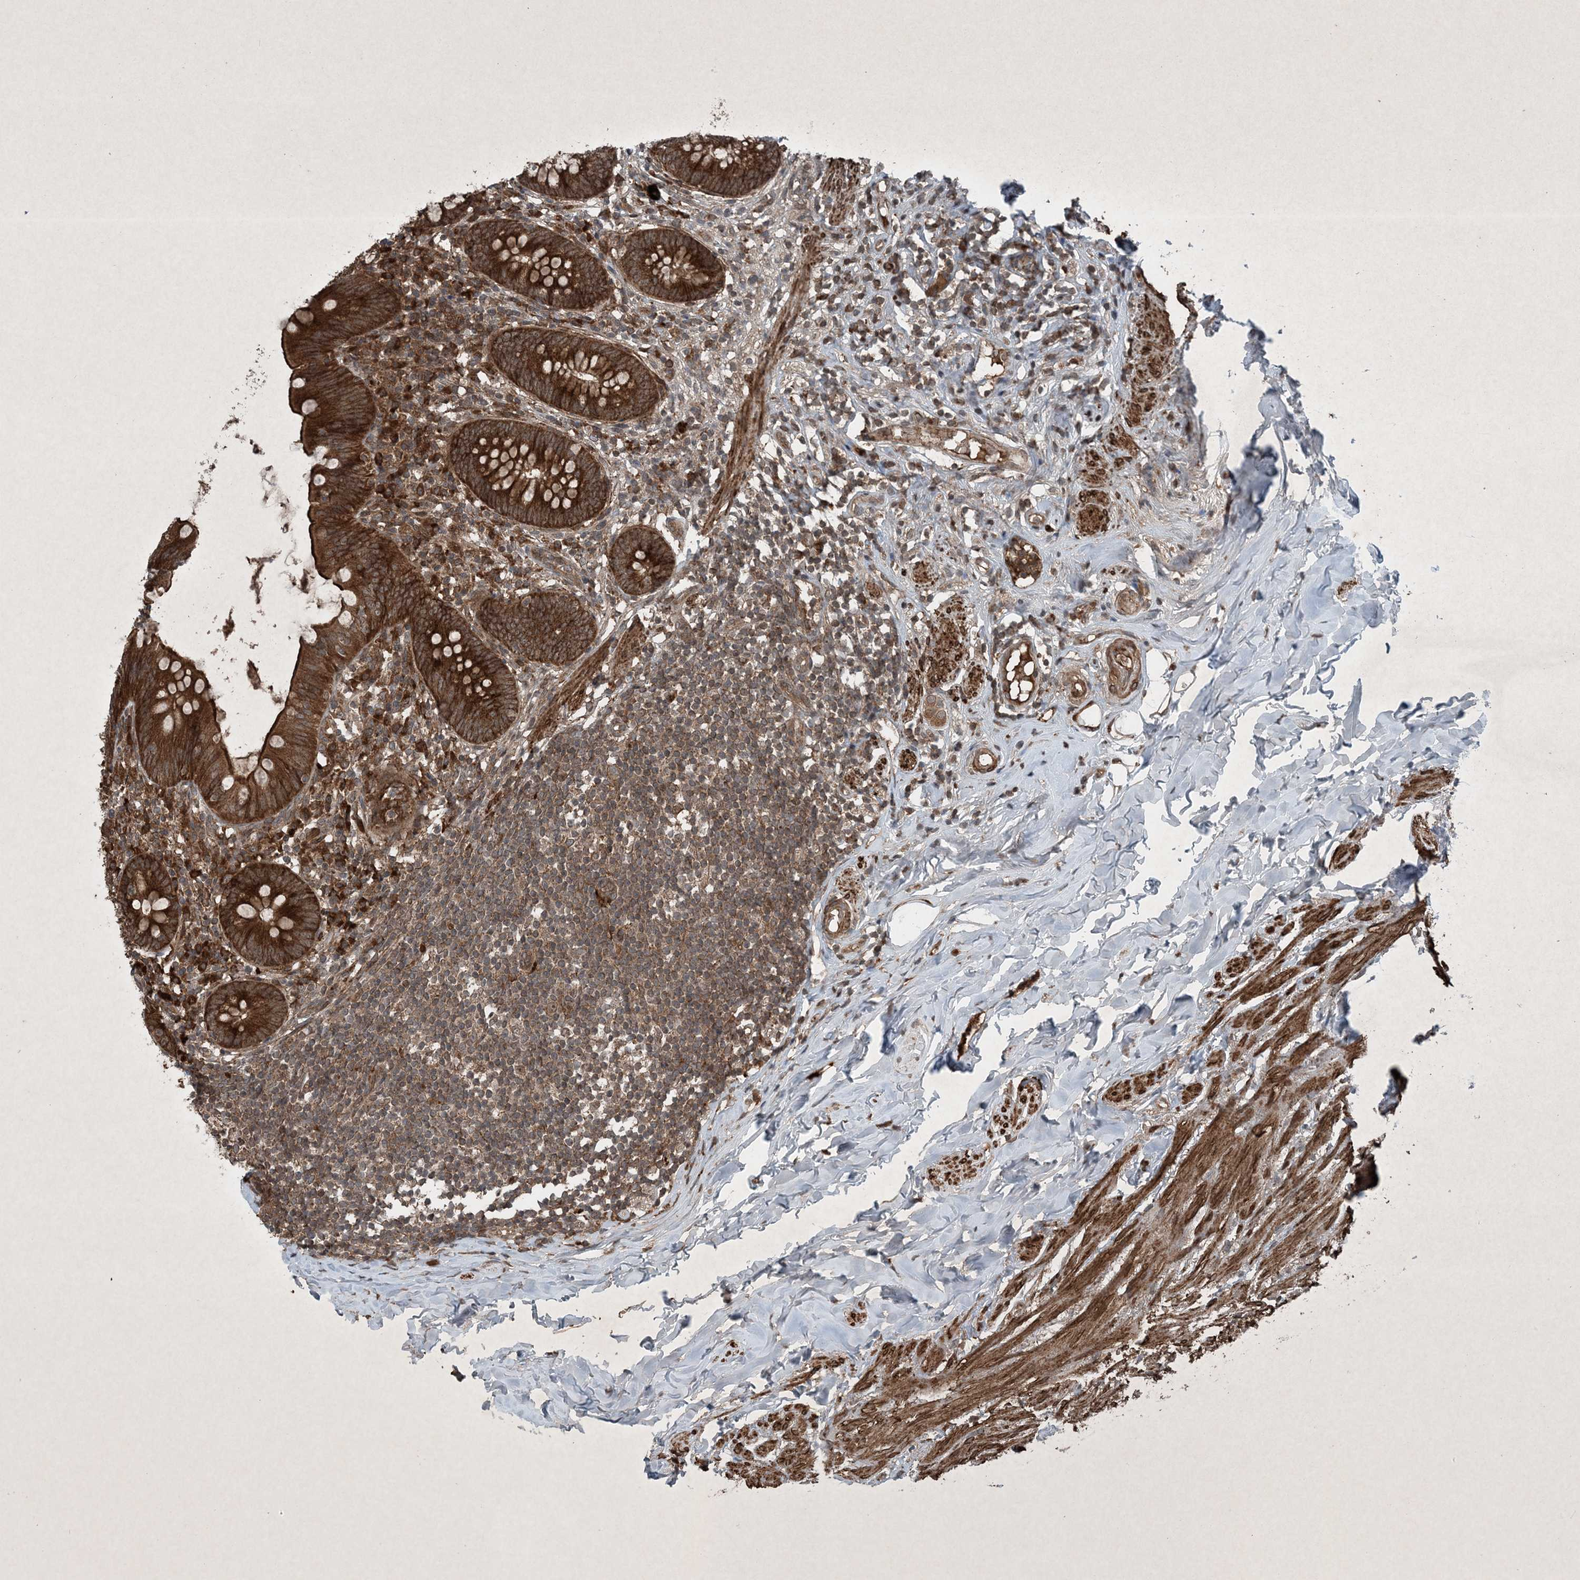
{"staining": {"intensity": "strong", "quantity": ">75%", "location": "cytoplasmic/membranous"}, "tissue": "appendix", "cell_type": "Glandular cells", "image_type": "normal", "snomed": [{"axis": "morphology", "description": "Normal tissue, NOS"}, {"axis": "topography", "description": "Appendix"}], "caption": "Immunohistochemistry micrograph of benign appendix stained for a protein (brown), which exhibits high levels of strong cytoplasmic/membranous staining in approximately >75% of glandular cells.", "gene": "GNG5", "patient": {"sex": "female", "age": 62}}